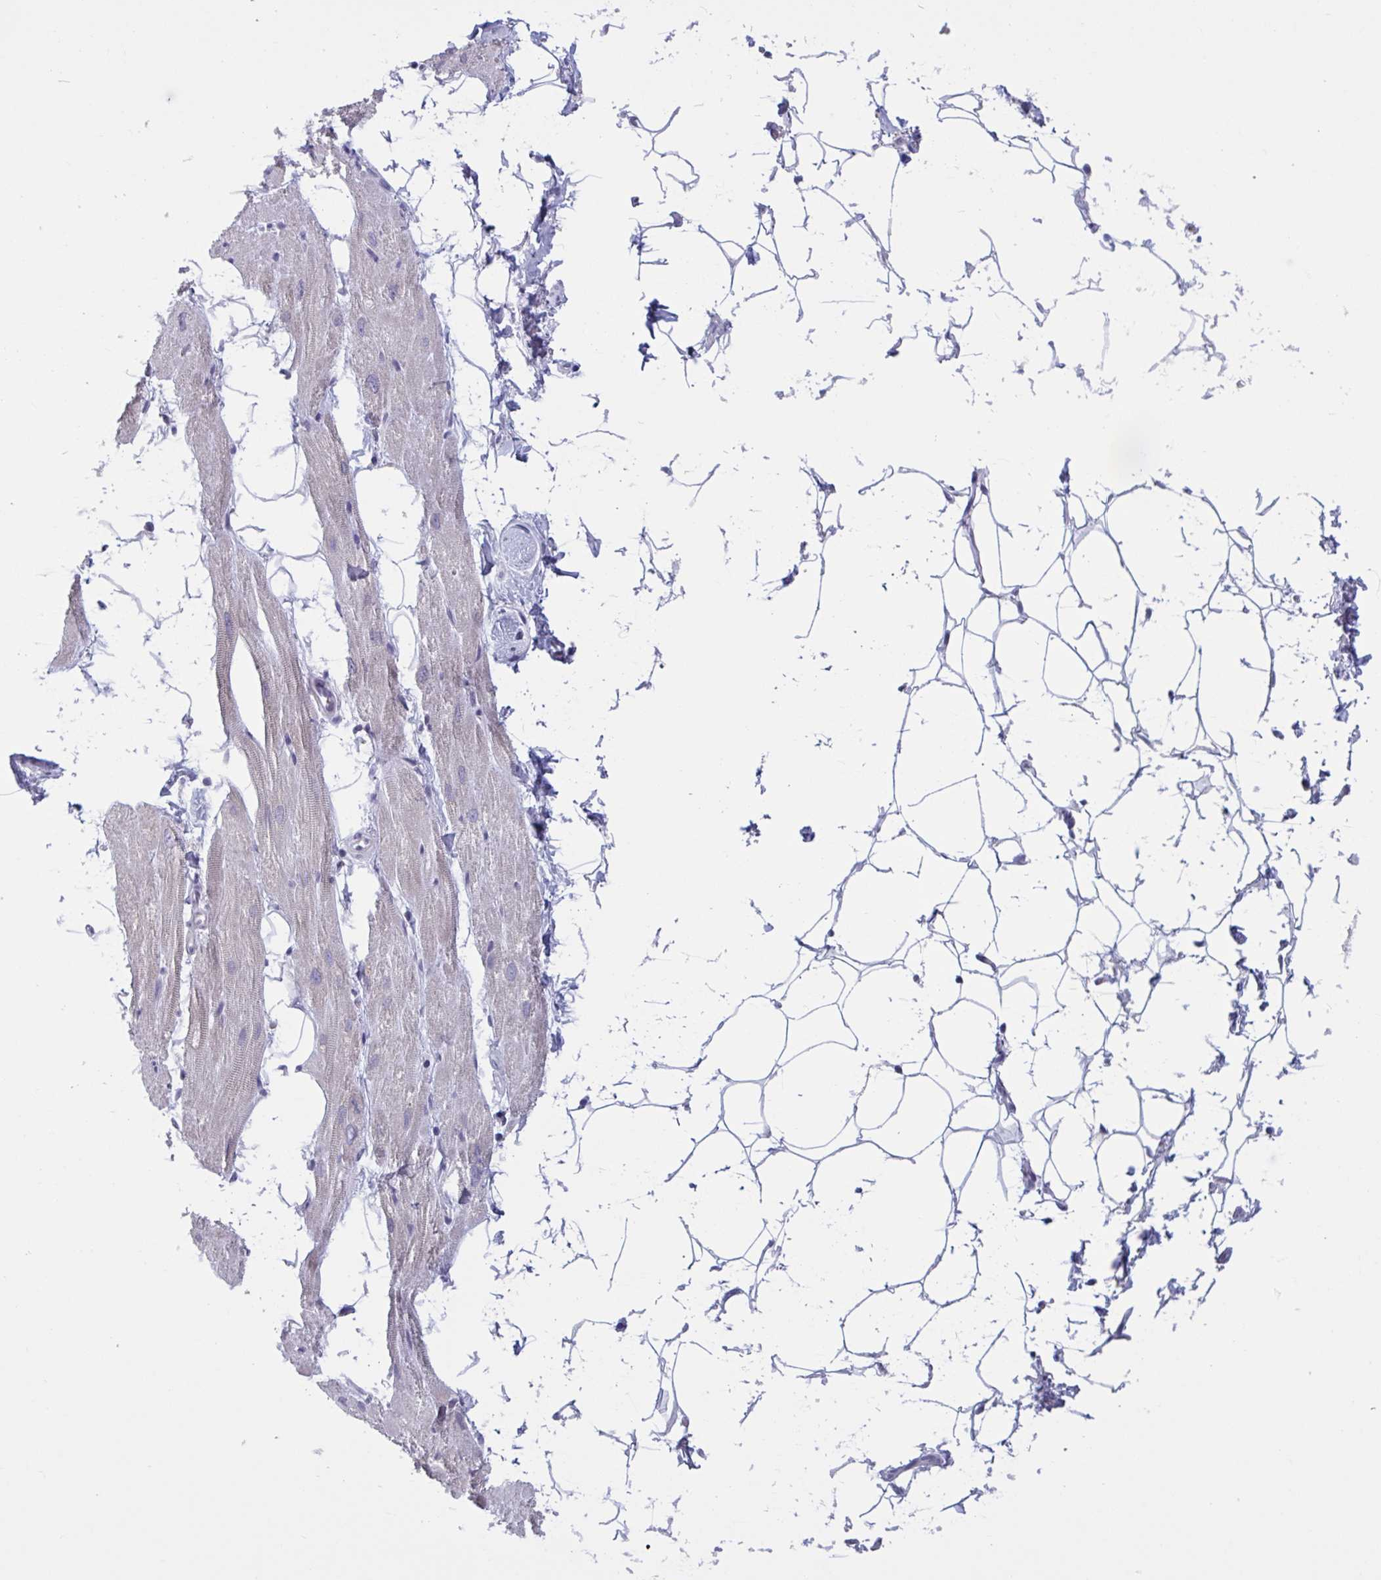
{"staining": {"intensity": "negative", "quantity": "none", "location": "none"}, "tissue": "heart muscle", "cell_type": "Cardiomyocytes", "image_type": "normal", "snomed": [{"axis": "morphology", "description": "Normal tissue, NOS"}, {"axis": "topography", "description": "Heart"}], "caption": "Protein analysis of benign heart muscle reveals no significant positivity in cardiomyocytes.", "gene": "HSD11B2", "patient": {"sex": "male", "age": 62}}